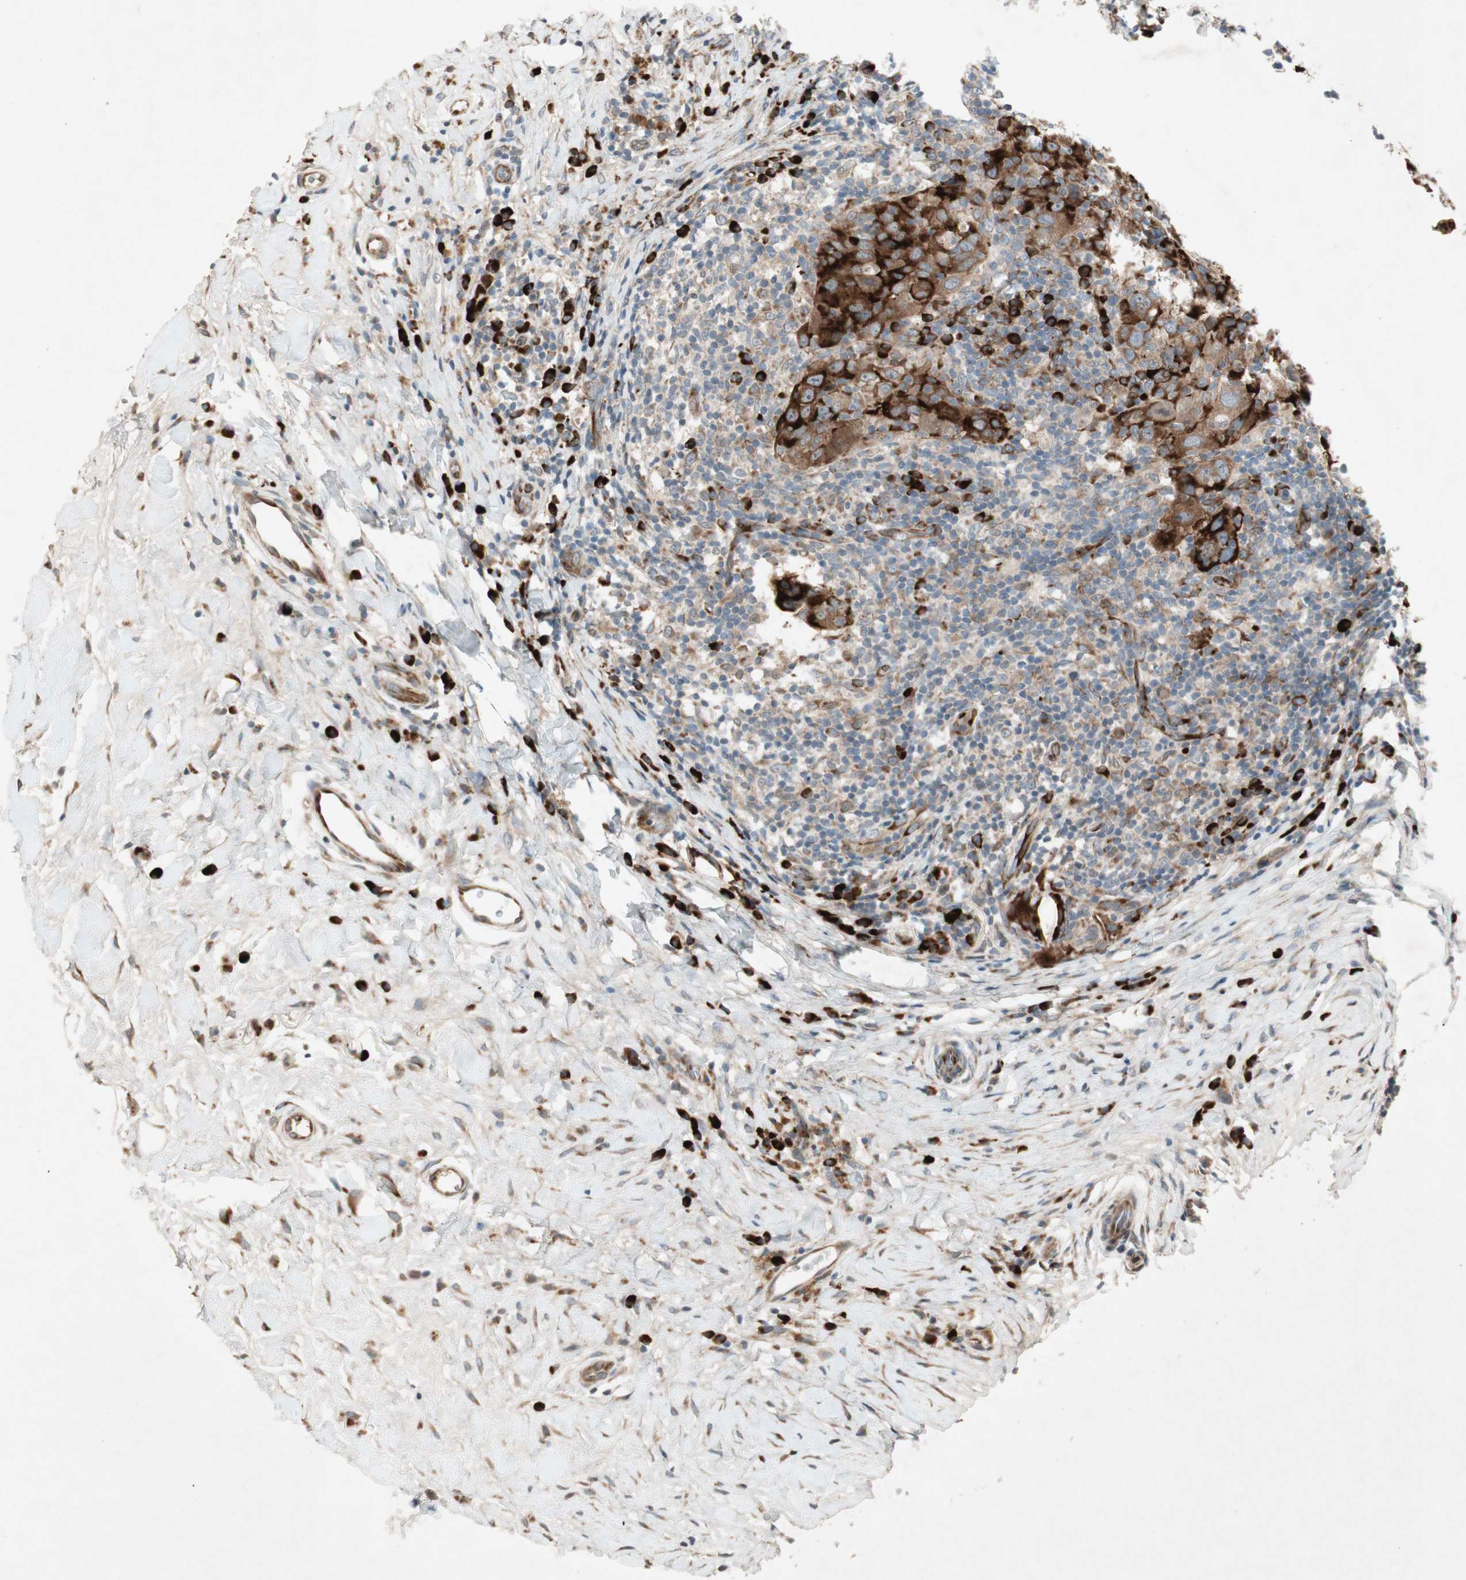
{"staining": {"intensity": "strong", "quantity": ">75%", "location": "cytoplasmic/membranous"}, "tissue": "breast cancer", "cell_type": "Tumor cells", "image_type": "cancer", "snomed": [{"axis": "morphology", "description": "Duct carcinoma"}, {"axis": "topography", "description": "Breast"}], "caption": "DAB immunohistochemical staining of human breast cancer (infiltrating ductal carcinoma) demonstrates strong cytoplasmic/membranous protein expression in about >75% of tumor cells.", "gene": "APOO", "patient": {"sex": "female", "age": 37}}